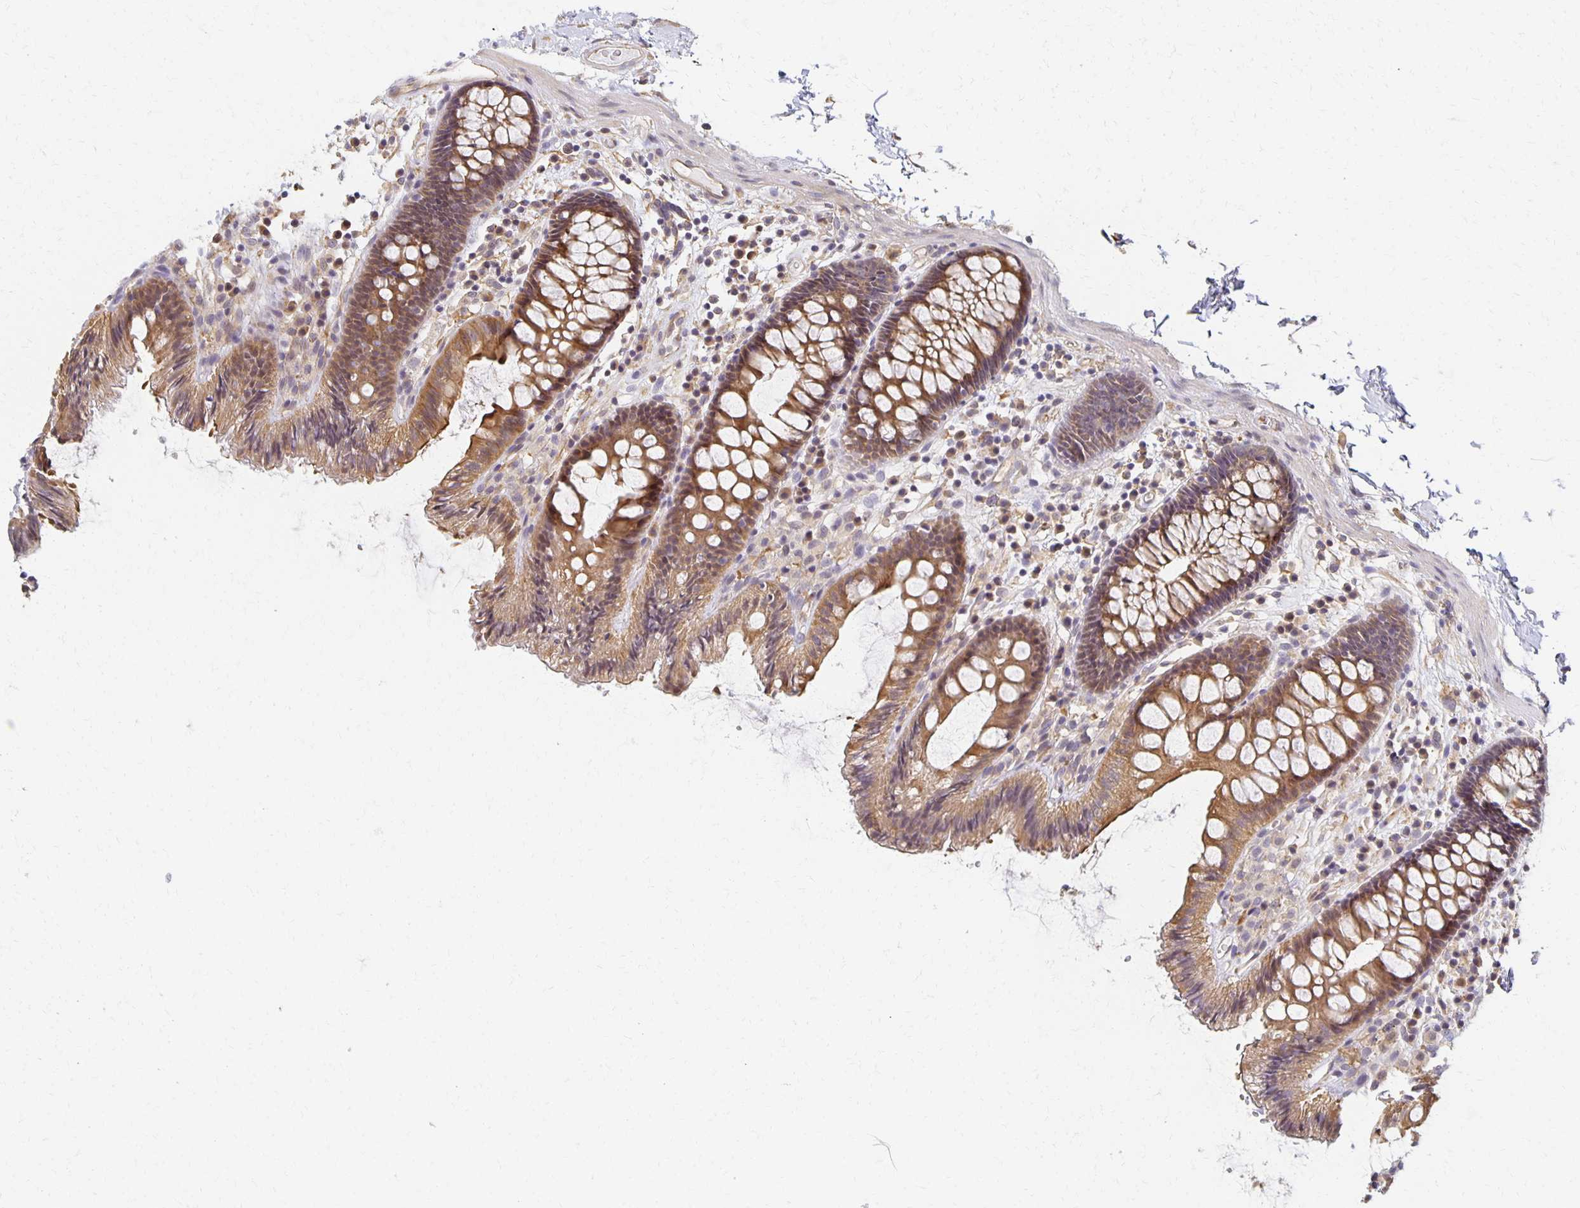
{"staining": {"intensity": "weak", "quantity": "25%-75%", "location": "cytoplasmic/membranous"}, "tissue": "colon", "cell_type": "Endothelial cells", "image_type": "normal", "snomed": [{"axis": "morphology", "description": "Normal tissue, NOS"}, {"axis": "topography", "description": "Colon"}], "caption": "High-magnification brightfield microscopy of unremarkable colon stained with DAB (3,3'-diaminobenzidine) (brown) and counterstained with hematoxylin (blue). endothelial cells exhibit weak cytoplasmic/membranous positivity is appreciated in about25%-75% of cells.", "gene": "SORL1", "patient": {"sex": "male", "age": 84}}